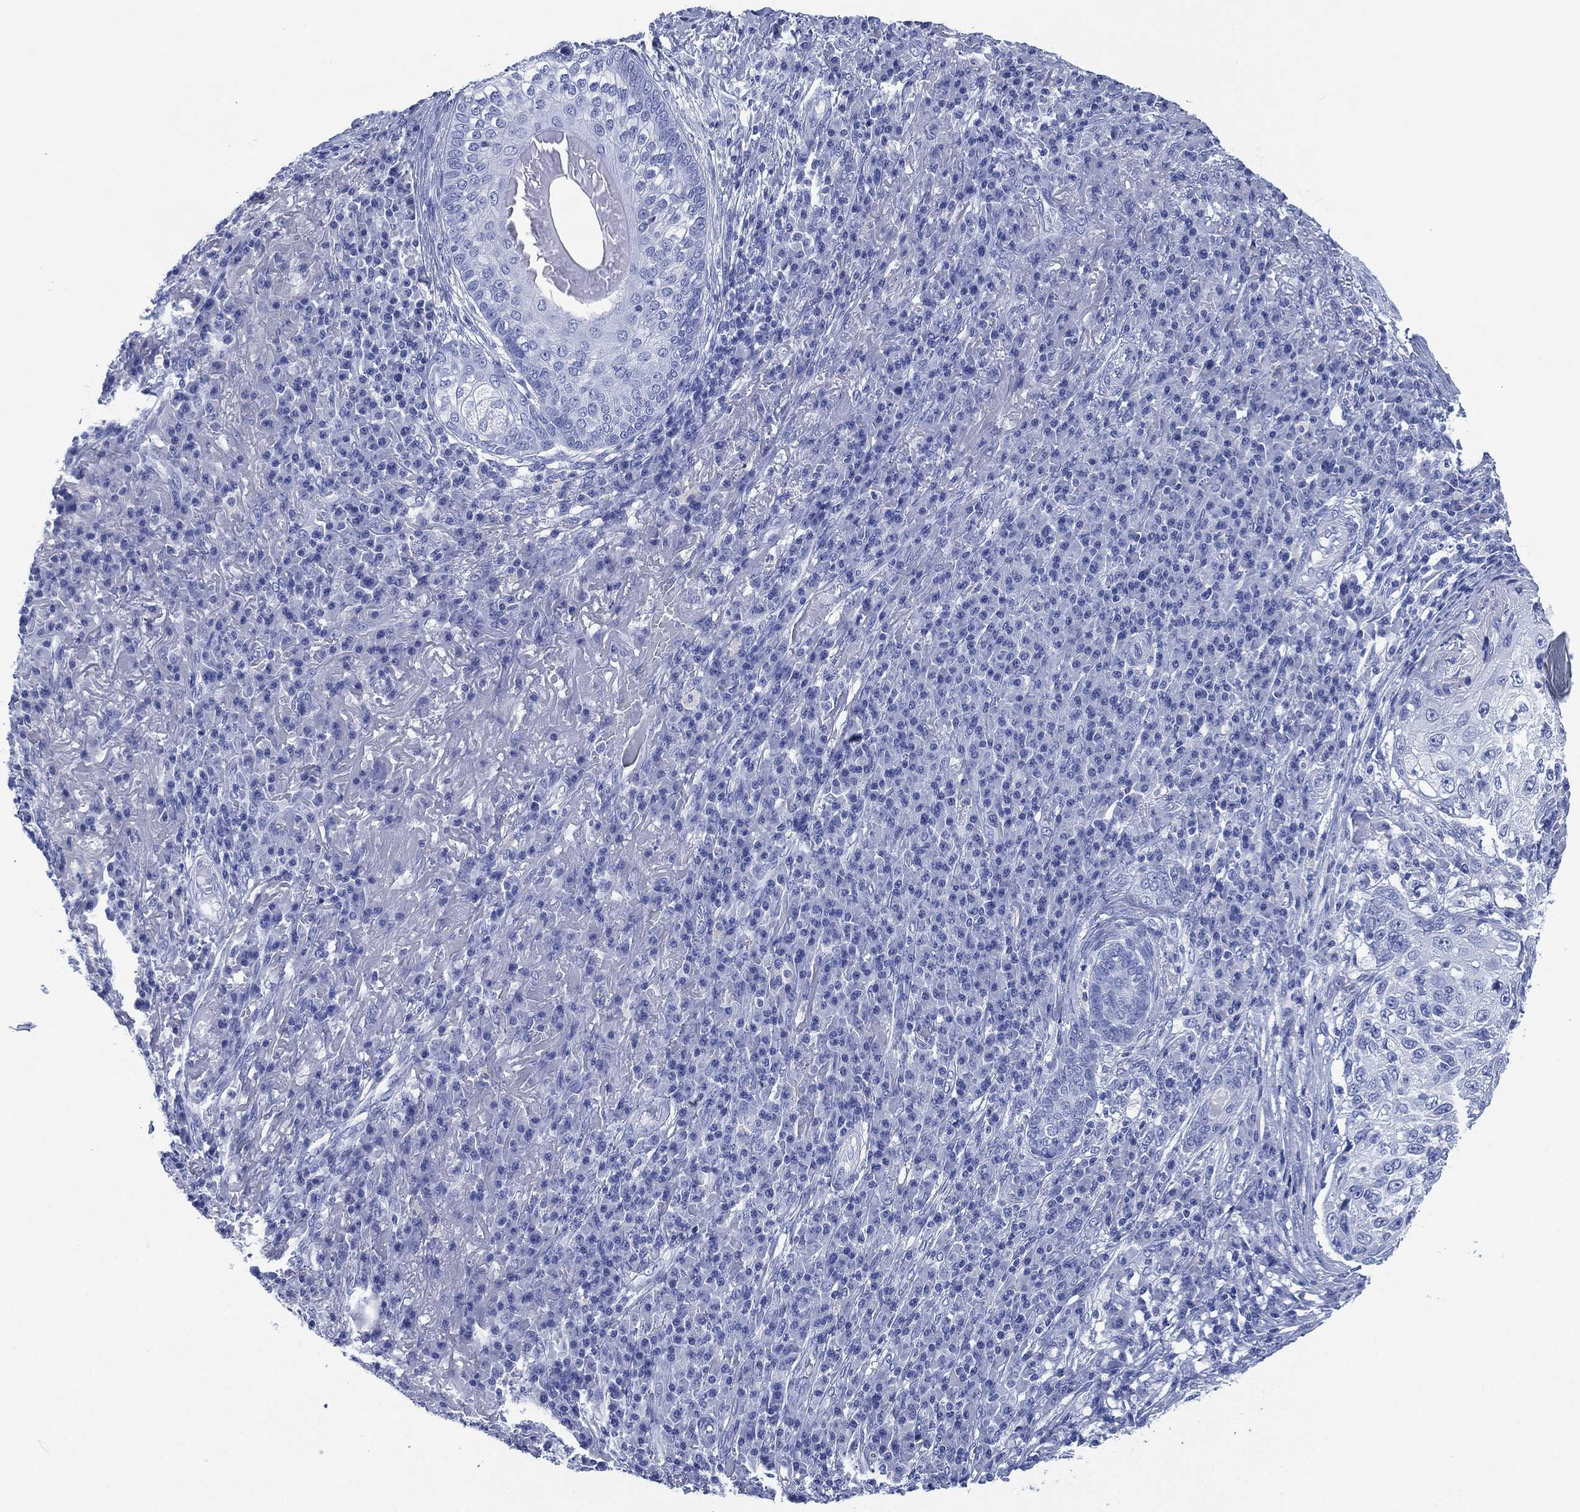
{"staining": {"intensity": "negative", "quantity": "none", "location": "none"}, "tissue": "skin cancer", "cell_type": "Tumor cells", "image_type": "cancer", "snomed": [{"axis": "morphology", "description": "Squamous cell carcinoma, NOS"}, {"axis": "topography", "description": "Skin"}], "caption": "Tumor cells are negative for brown protein staining in squamous cell carcinoma (skin).", "gene": "SIGLECL1", "patient": {"sex": "male", "age": 92}}